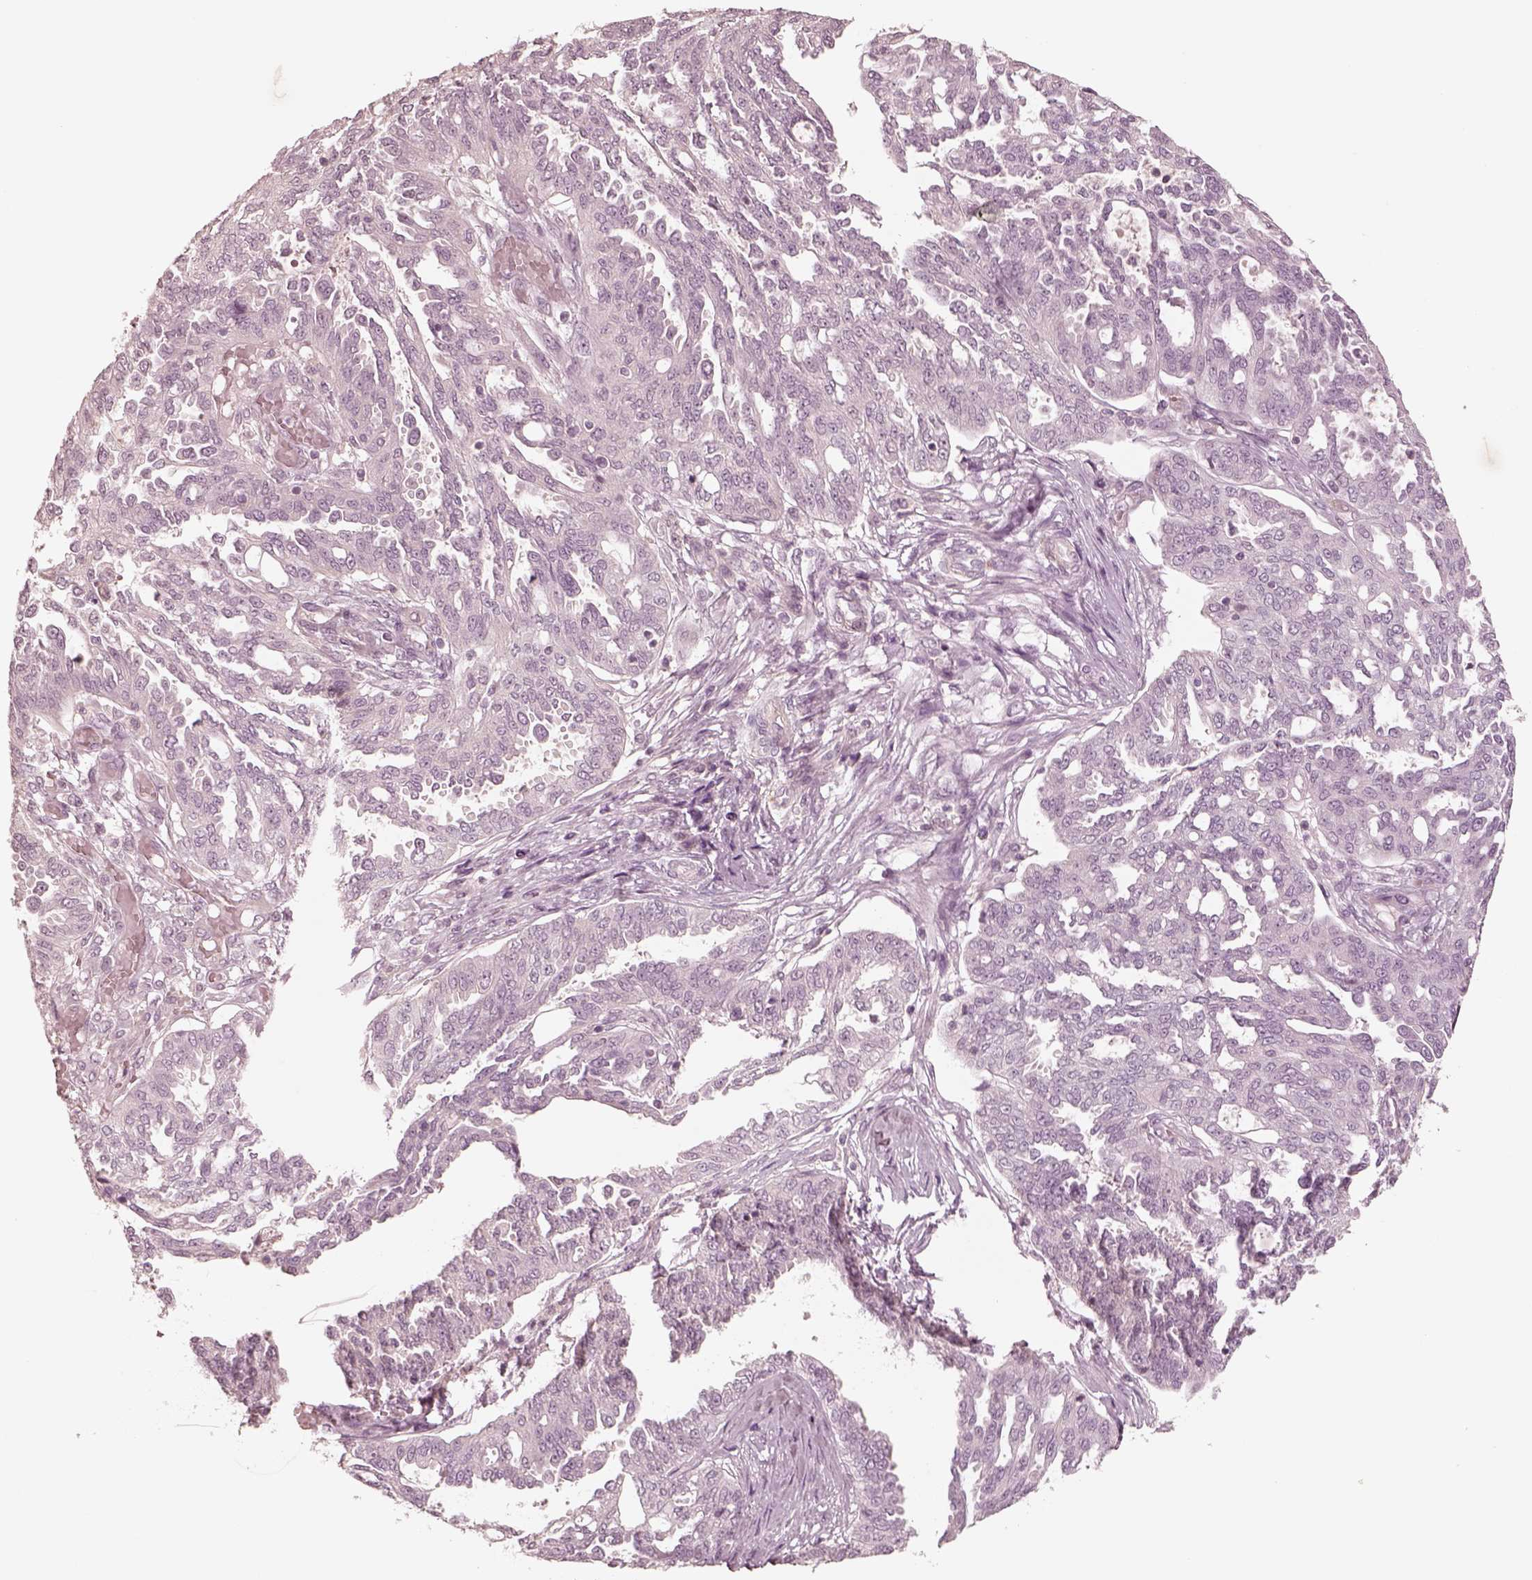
{"staining": {"intensity": "negative", "quantity": "none", "location": "none"}, "tissue": "ovarian cancer", "cell_type": "Tumor cells", "image_type": "cancer", "snomed": [{"axis": "morphology", "description": "Cystadenocarcinoma, serous, NOS"}, {"axis": "topography", "description": "Ovary"}], "caption": "Tumor cells show no significant protein positivity in ovarian cancer (serous cystadenocarcinoma).", "gene": "DNAAF9", "patient": {"sex": "female", "age": 67}}